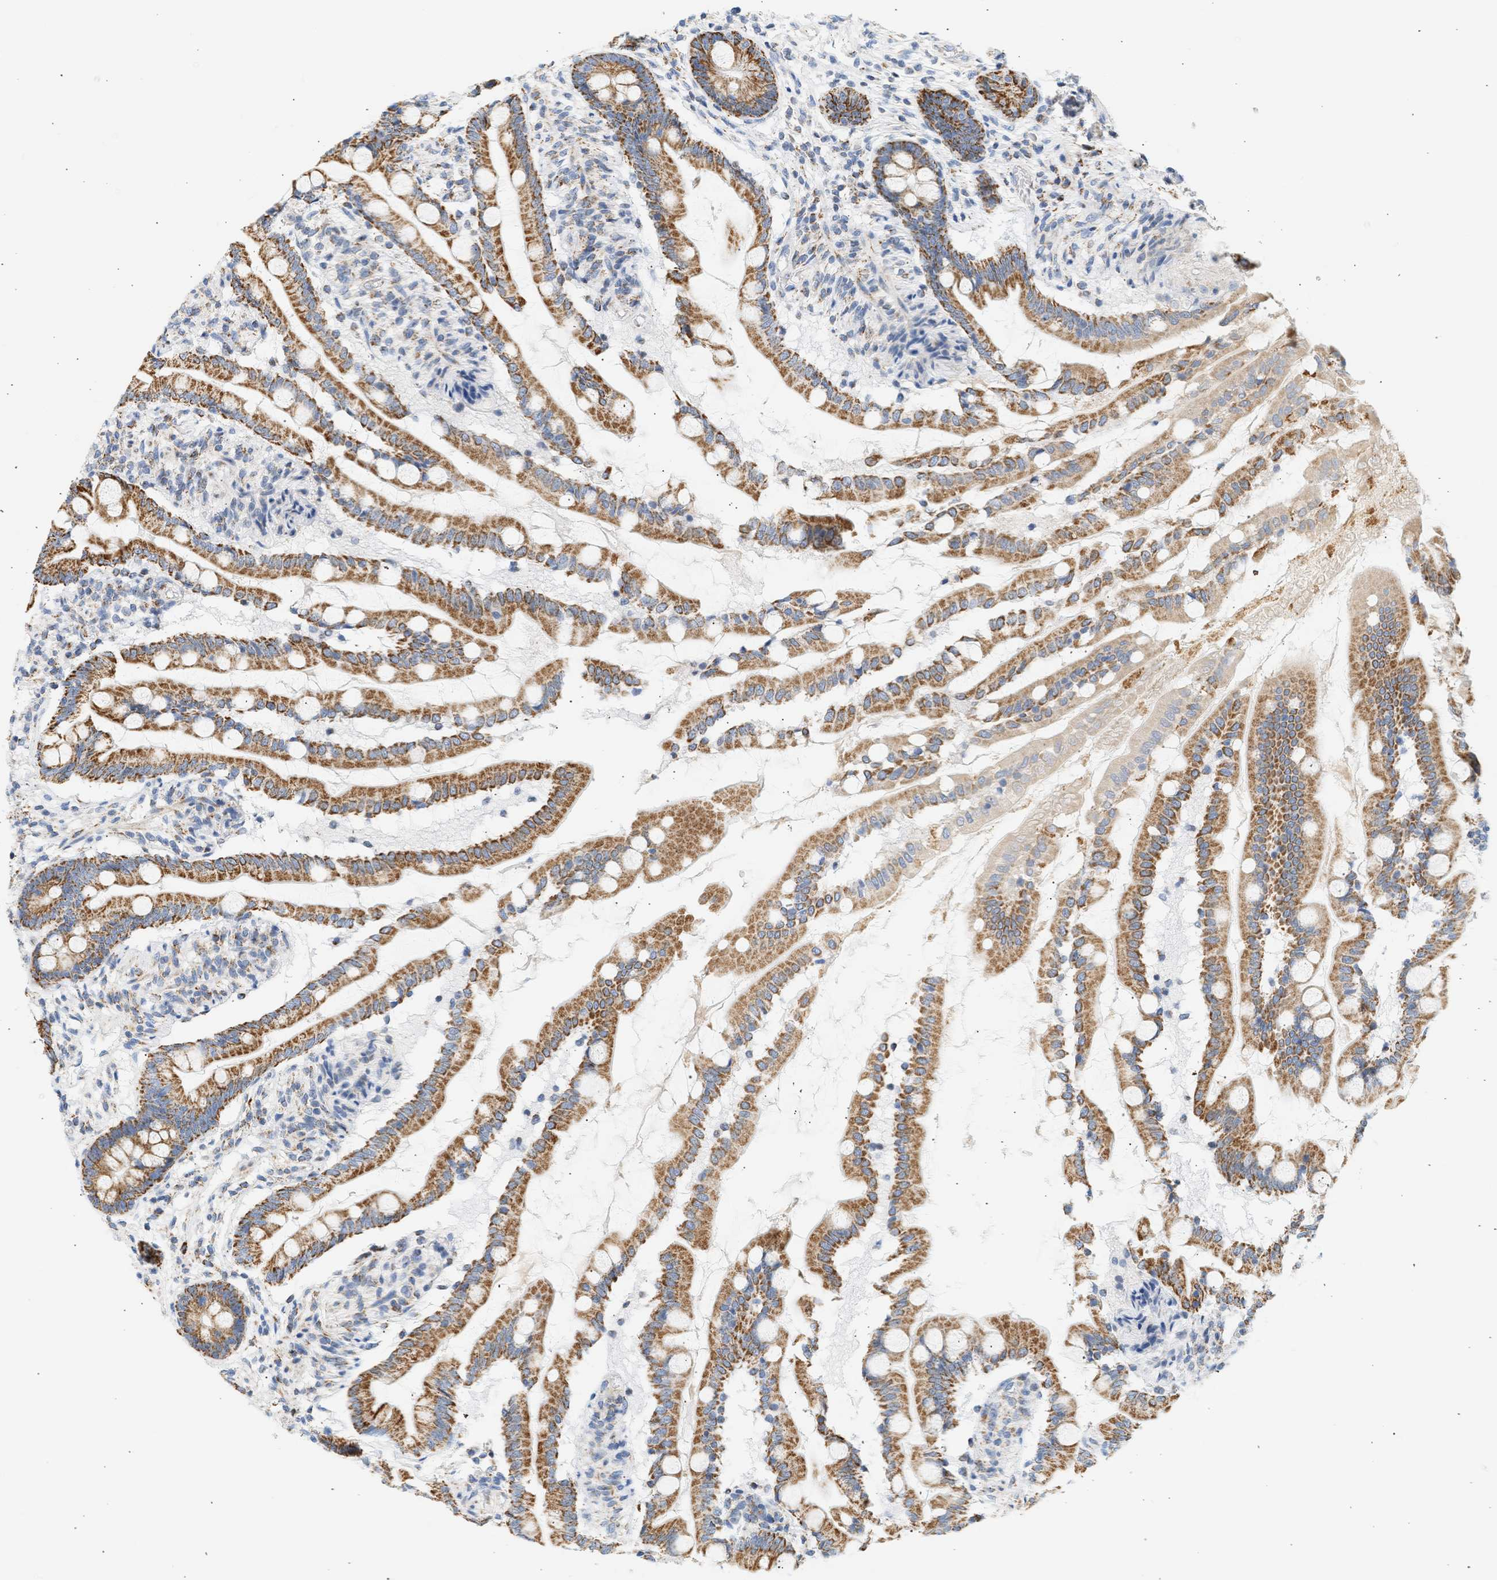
{"staining": {"intensity": "moderate", "quantity": ">75%", "location": "cytoplasmic/membranous"}, "tissue": "small intestine", "cell_type": "Glandular cells", "image_type": "normal", "snomed": [{"axis": "morphology", "description": "Normal tissue, NOS"}, {"axis": "topography", "description": "Small intestine"}], "caption": "A brown stain shows moderate cytoplasmic/membranous staining of a protein in glandular cells of unremarkable small intestine.", "gene": "GRPEL2", "patient": {"sex": "female", "age": 56}}